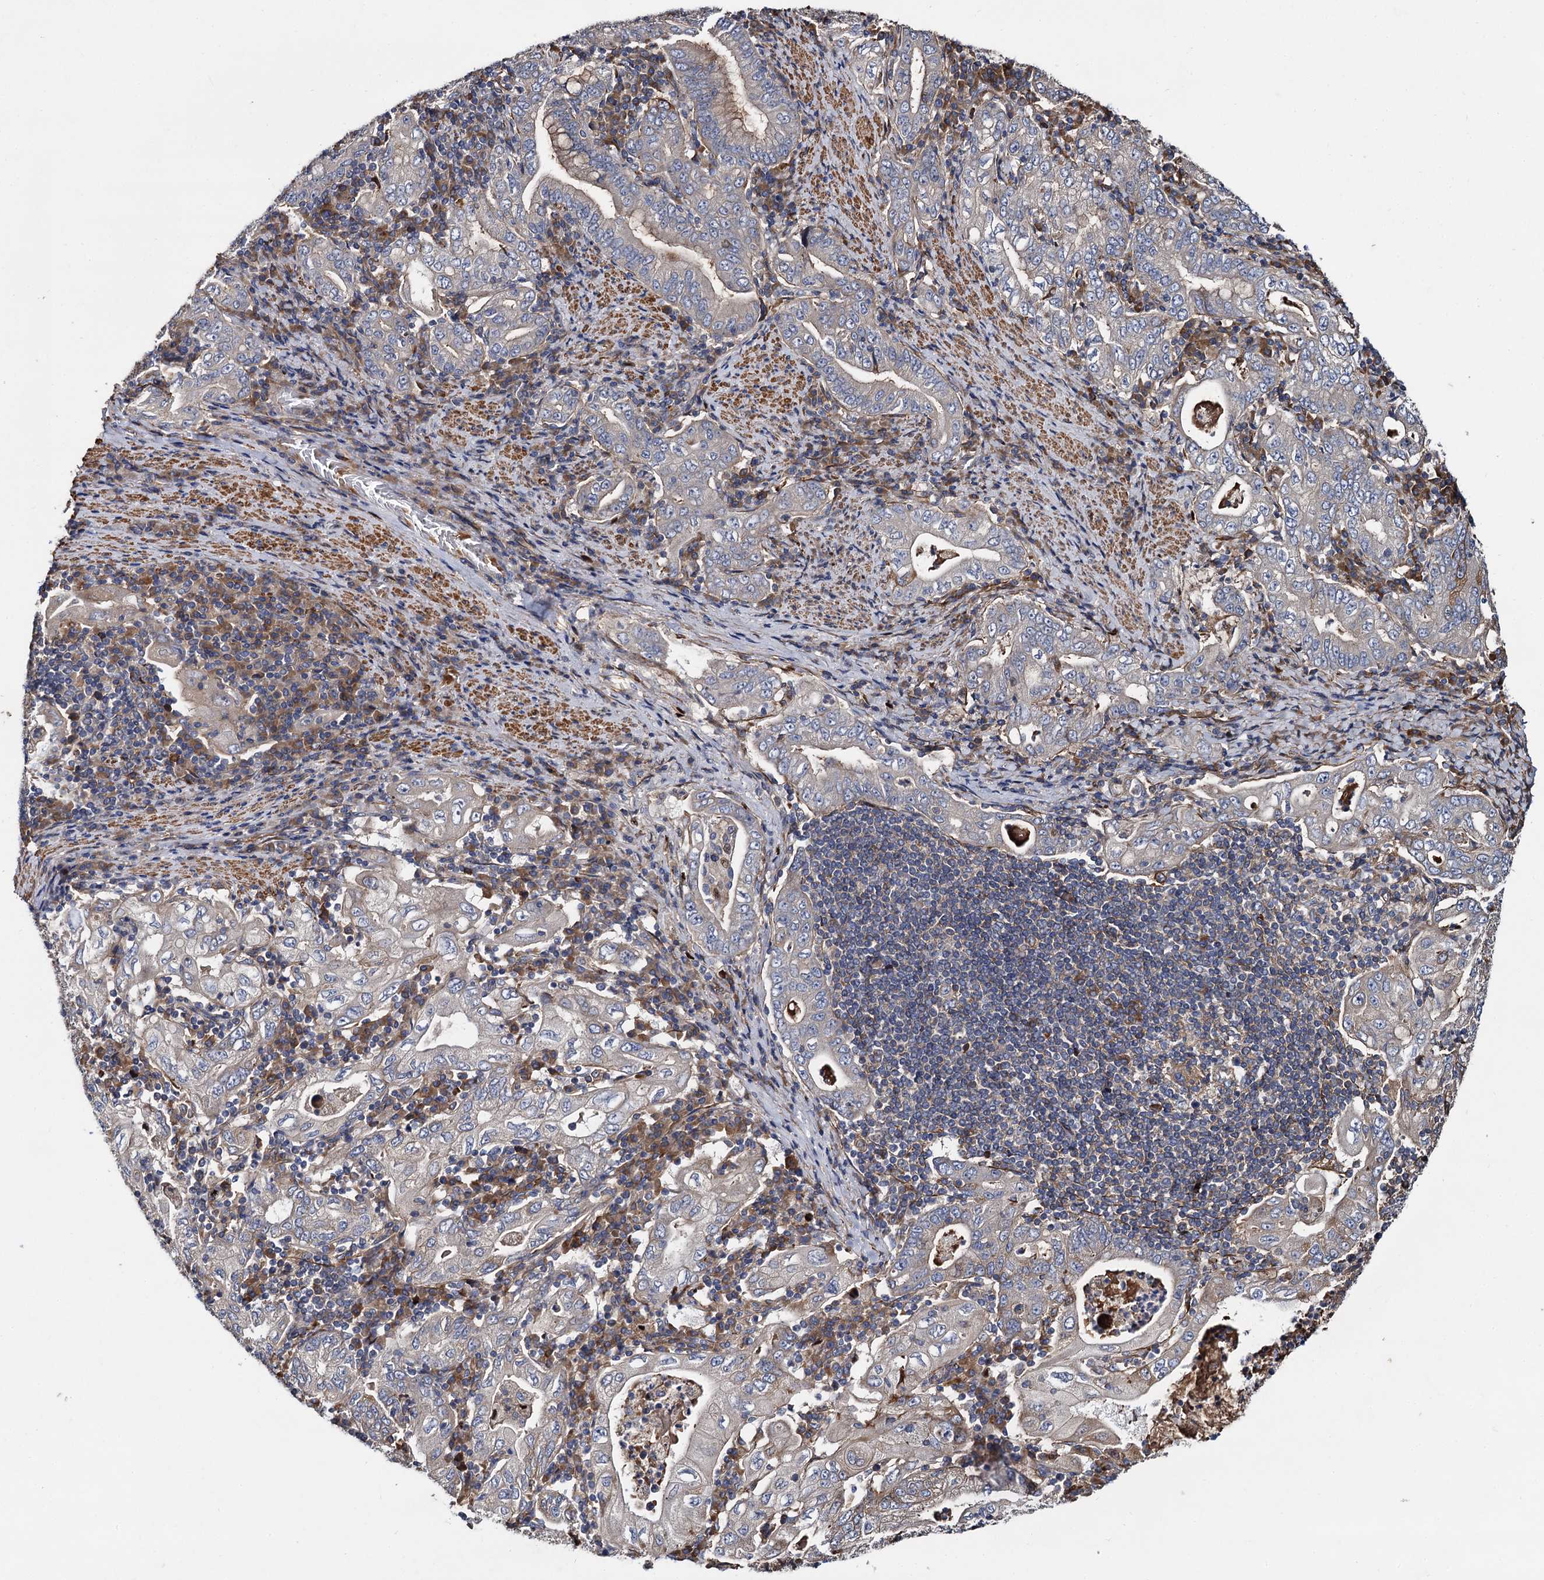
{"staining": {"intensity": "weak", "quantity": "<25%", "location": "cytoplasmic/membranous"}, "tissue": "stomach cancer", "cell_type": "Tumor cells", "image_type": "cancer", "snomed": [{"axis": "morphology", "description": "Normal tissue, NOS"}, {"axis": "morphology", "description": "Adenocarcinoma, NOS"}, {"axis": "topography", "description": "Esophagus"}, {"axis": "topography", "description": "Stomach, upper"}, {"axis": "topography", "description": "Peripheral nerve tissue"}], "caption": "There is no significant positivity in tumor cells of stomach adenocarcinoma. (Immunohistochemistry, brightfield microscopy, high magnification).", "gene": "ISM2", "patient": {"sex": "male", "age": 62}}